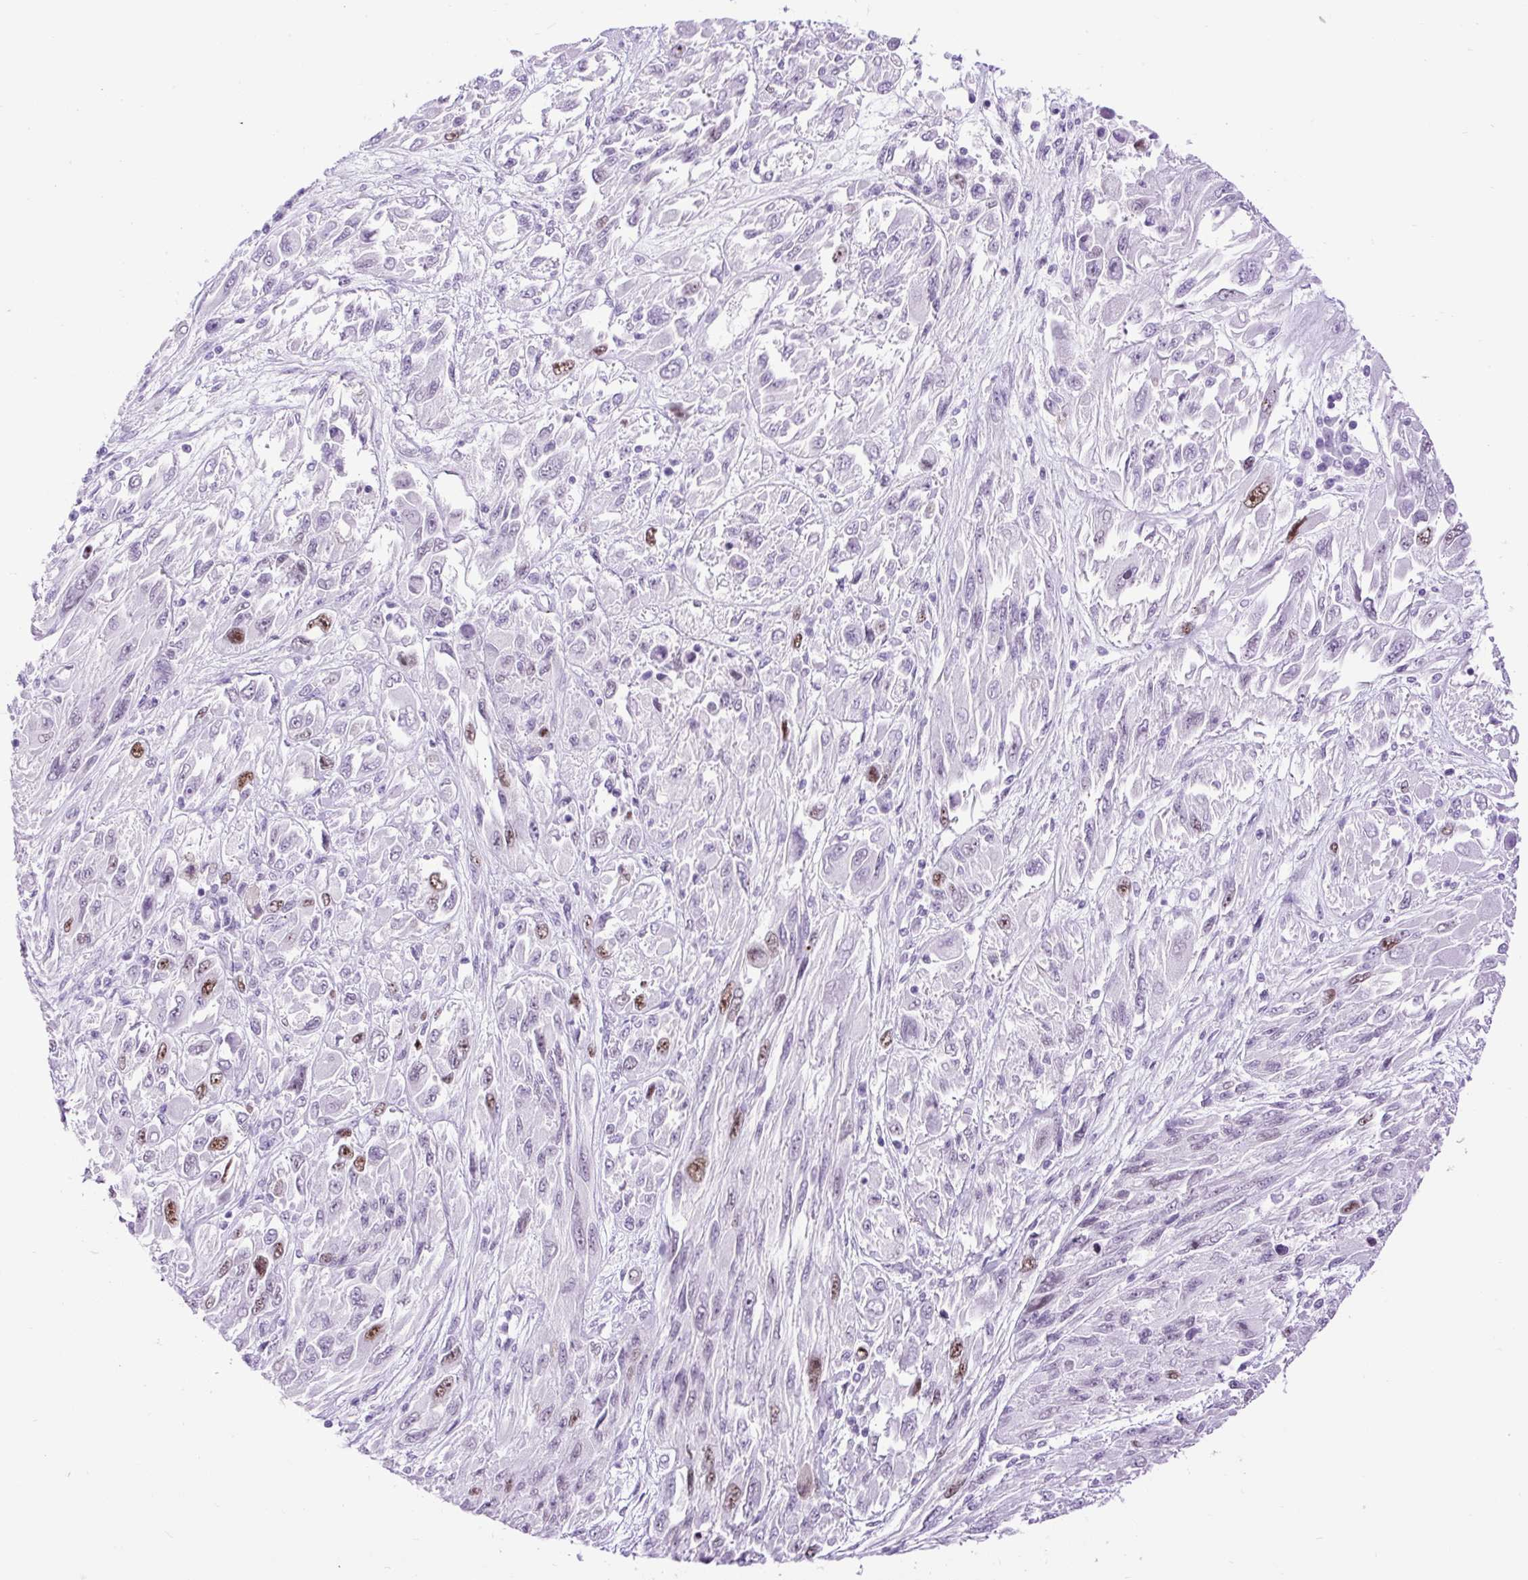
{"staining": {"intensity": "moderate", "quantity": "<25%", "location": "nuclear"}, "tissue": "melanoma", "cell_type": "Tumor cells", "image_type": "cancer", "snomed": [{"axis": "morphology", "description": "Malignant melanoma, NOS"}, {"axis": "topography", "description": "Skin"}], "caption": "The photomicrograph reveals a brown stain indicating the presence of a protein in the nuclear of tumor cells in melanoma.", "gene": "RACGAP1", "patient": {"sex": "female", "age": 91}}